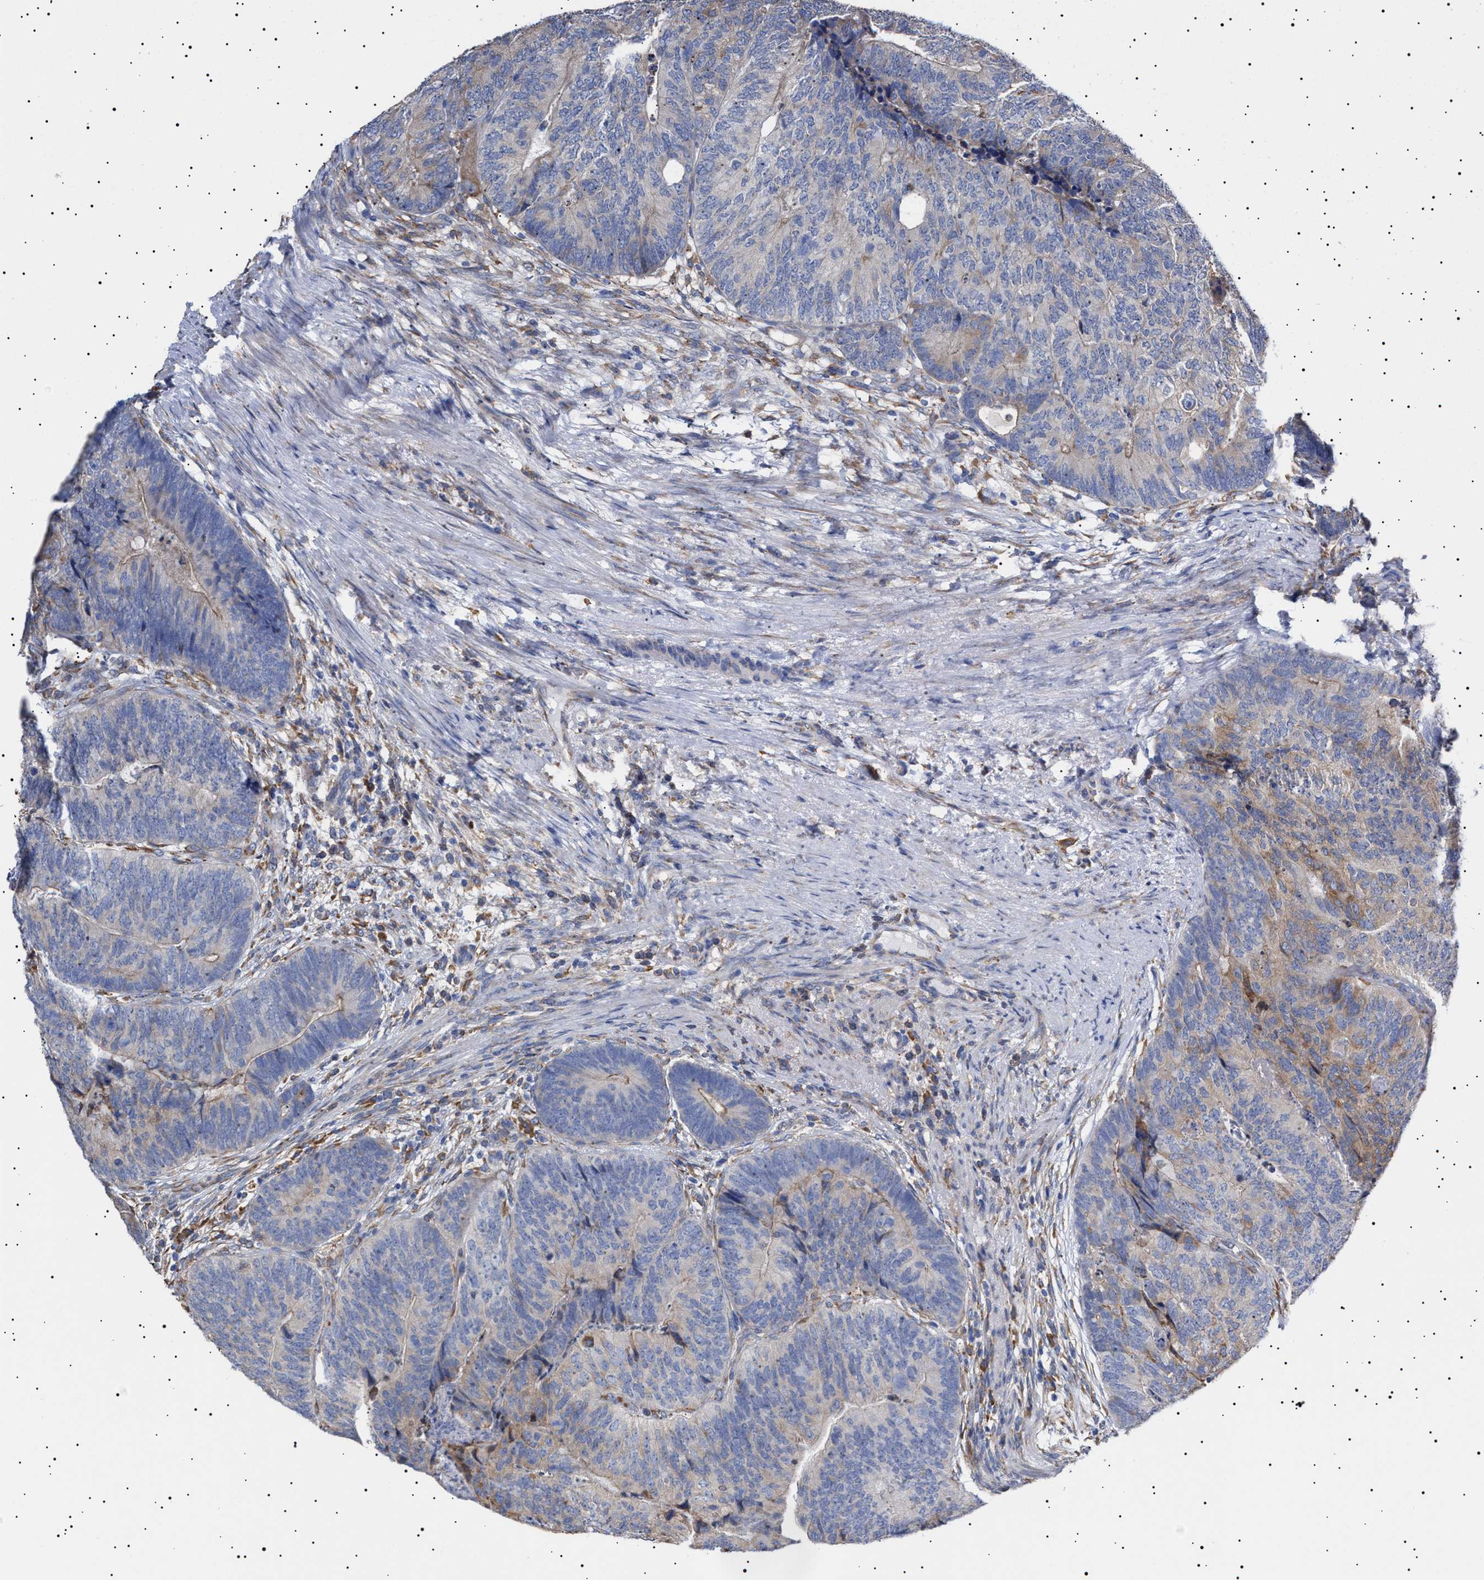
{"staining": {"intensity": "negative", "quantity": "none", "location": "none"}, "tissue": "colorectal cancer", "cell_type": "Tumor cells", "image_type": "cancer", "snomed": [{"axis": "morphology", "description": "Adenocarcinoma, NOS"}, {"axis": "topography", "description": "Colon"}], "caption": "DAB (3,3'-diaminobenzidine) immunohistochemical staining of colorectal adenocarcinoma demonstrates no significant positivity in tumor cells.", "gene": "ERCC6L2", "patient": {"sex": "female", "age": 67}}